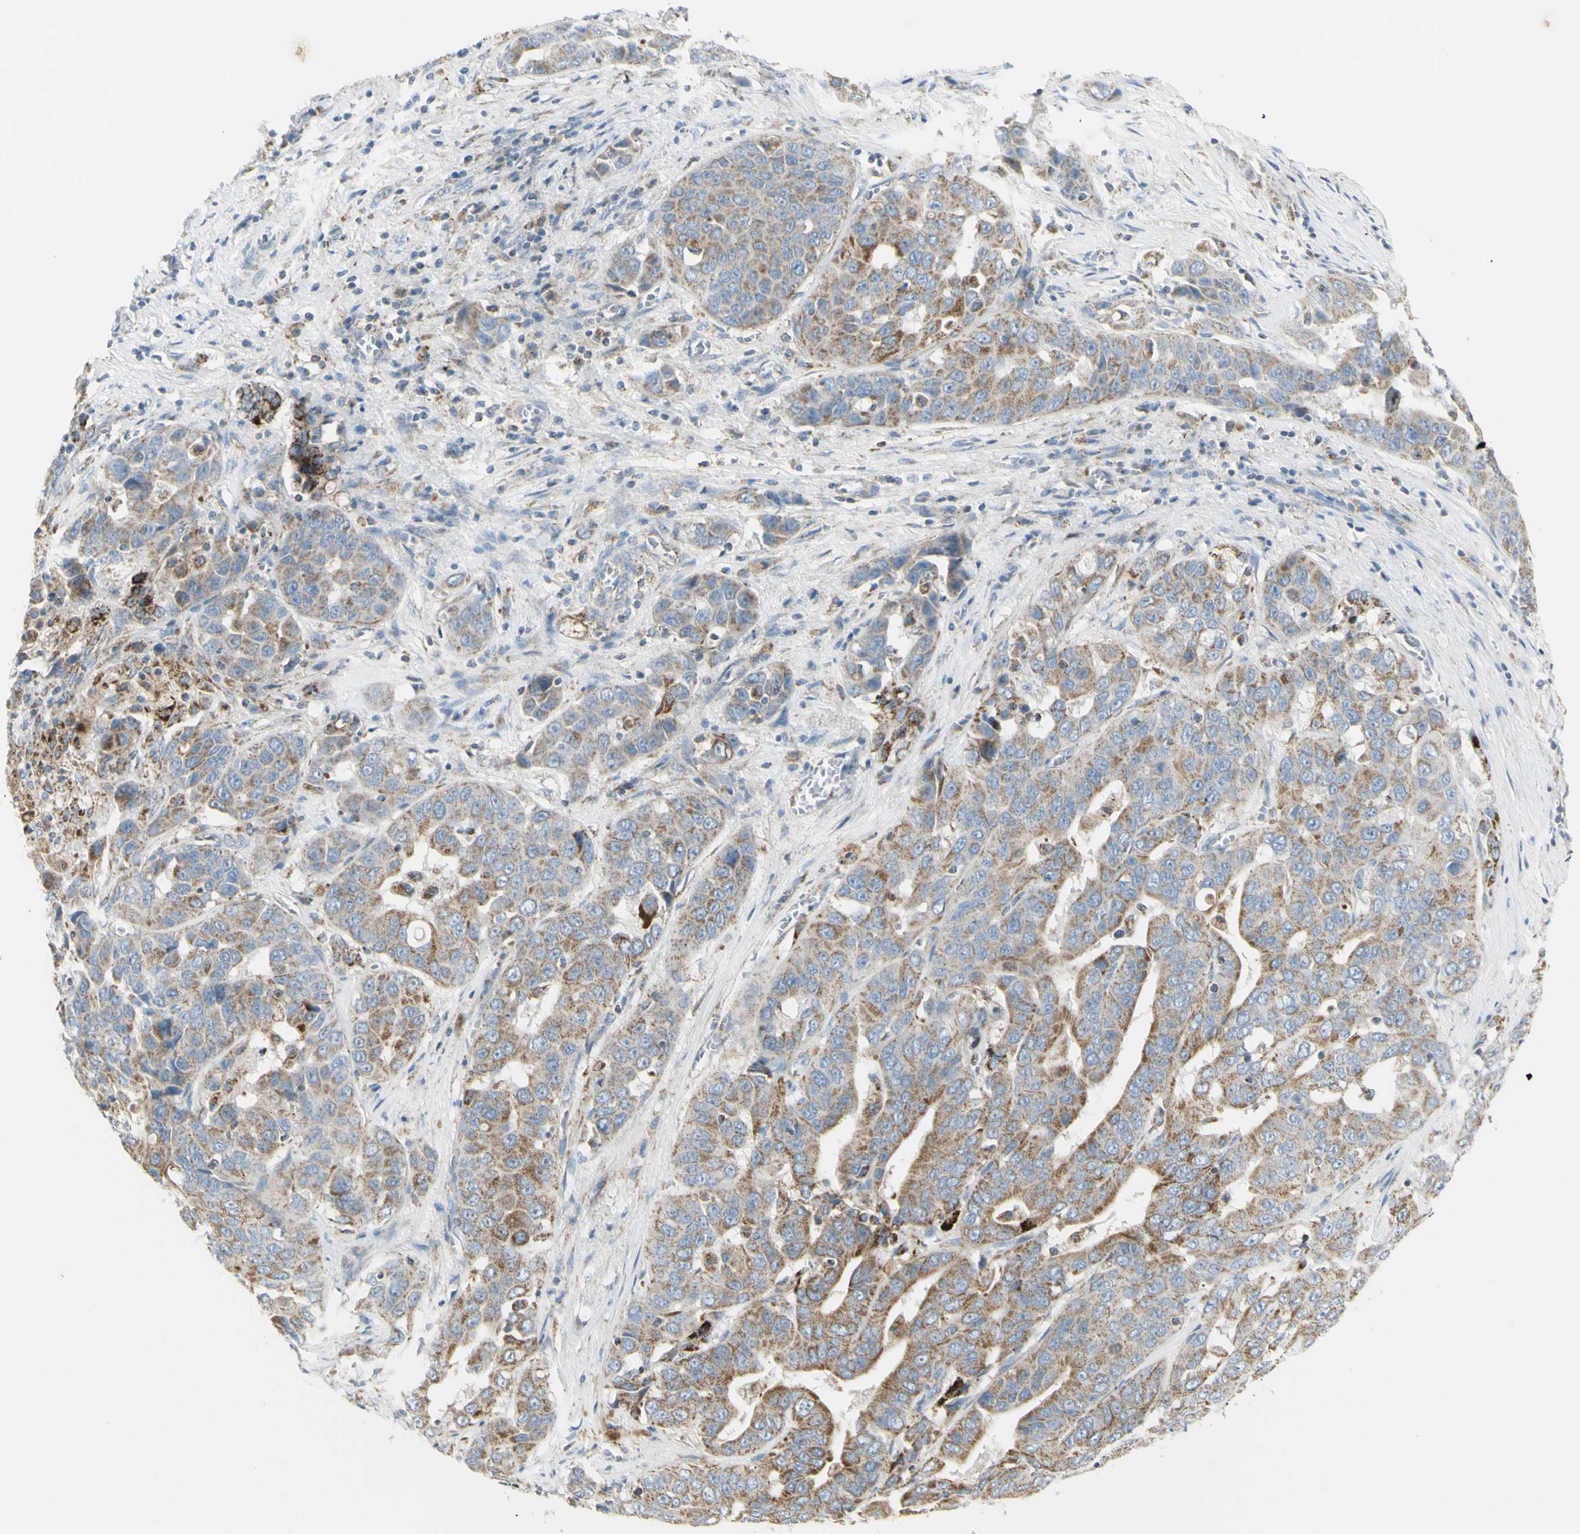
{"staining": {"intensity": "weak", "quantity": "25%-75%", "location": "cytoplasmic/membranous"}, "tissue": "liver cancer", "cell_type": "Tumor cells", "image_type": "cancer", "snomed": [{"axis": "morphology", "description": "Cholangiocarcinoma"}, {"axis": "topography", "description": "Liver"}], "caption": "High-magnification brightfield microscopy of liver cancer stained with DAB (3,3'-diaminobenzidine) (brown) and counterstained with hematoxylin (blue). tumor cells exhibit weak cytoplasmic/membranous expression is identified in about25%-75% of cells.", "gene": "CNTNAP1", "patient": {"sex": "female", "age": 52}}